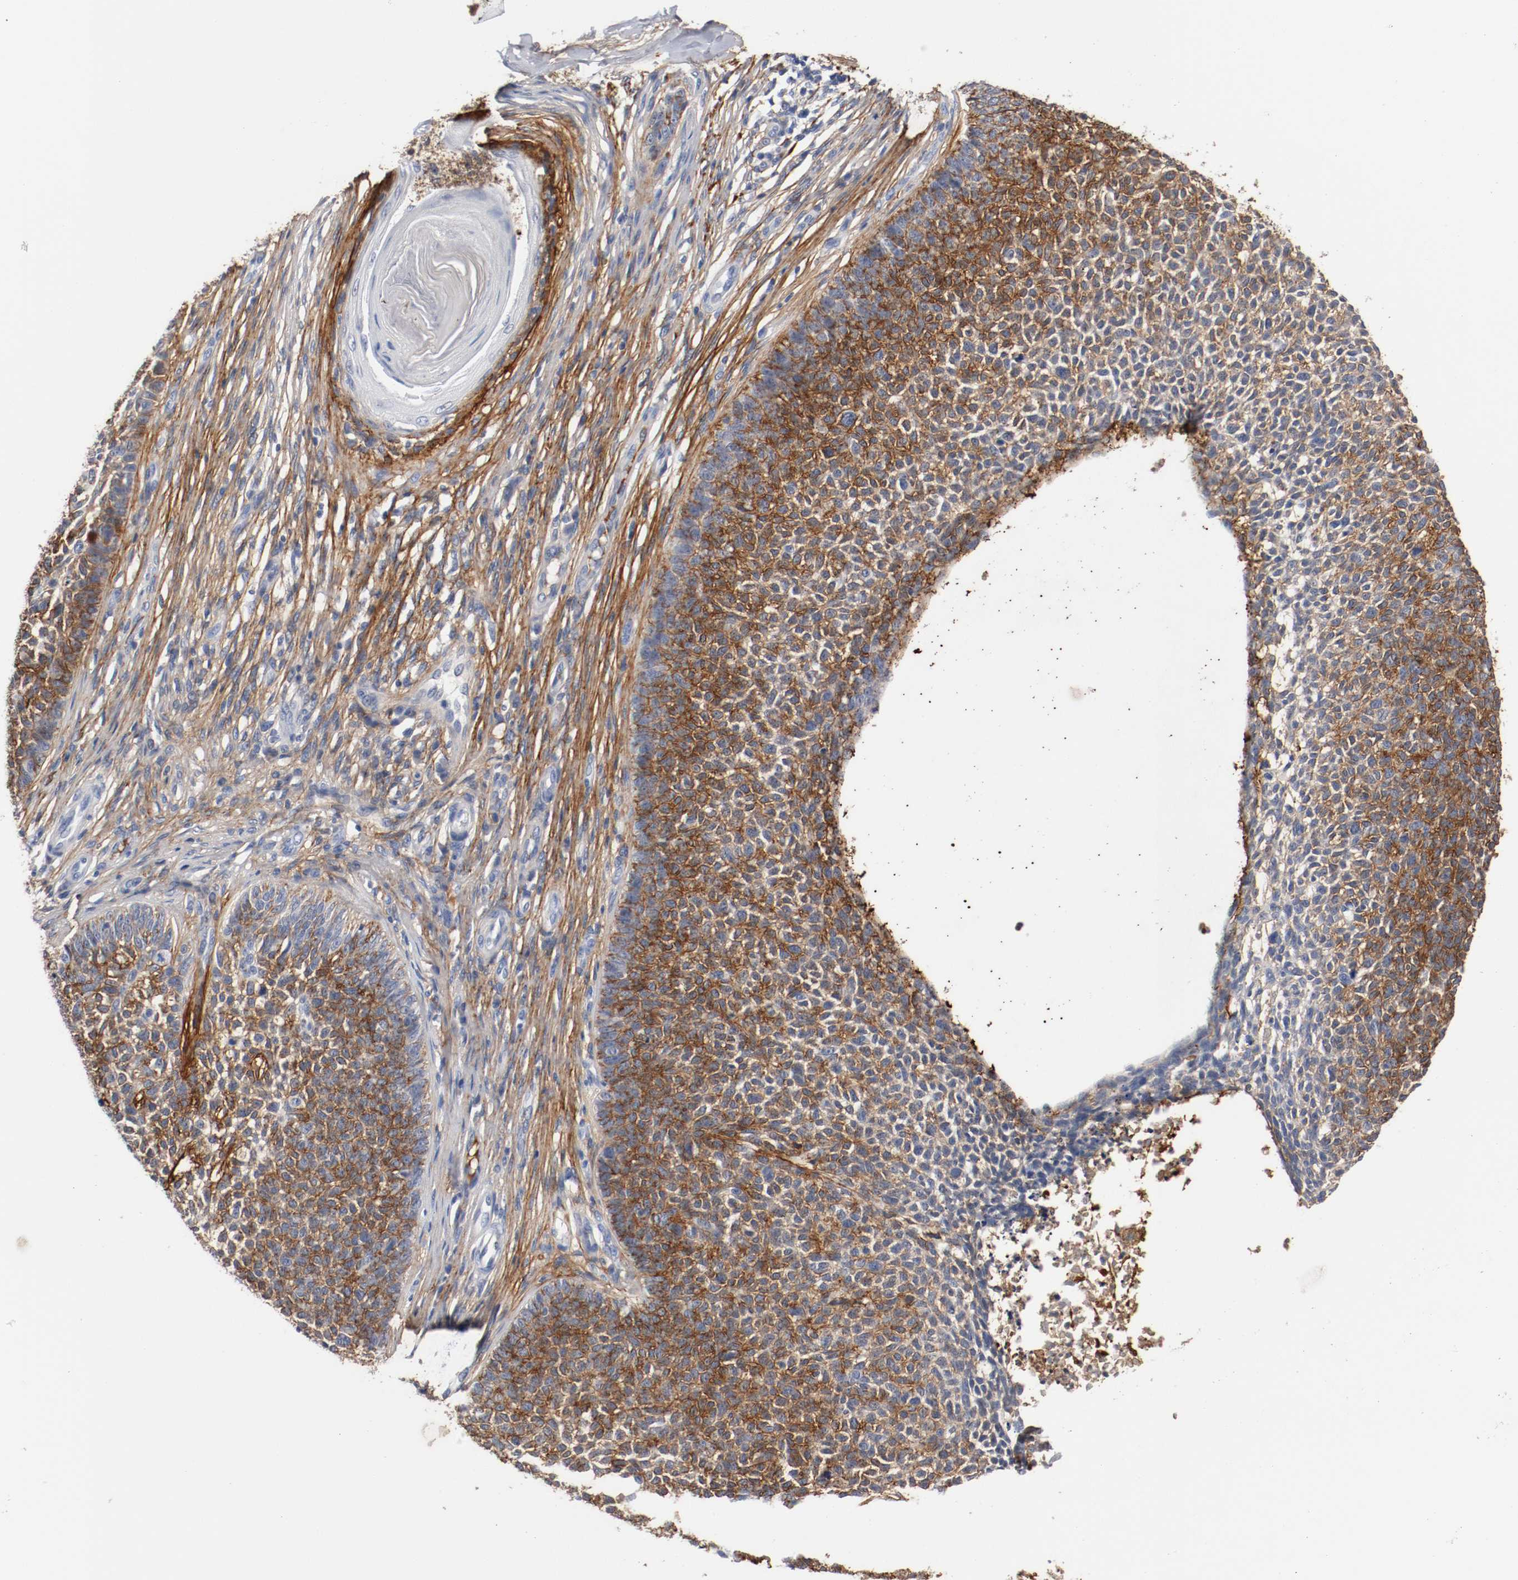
{"staining": {"intensity": "strong", "quantity": ">75%", "location": "cytoplasmic/membranous"}, "tissue": "skin cancer", "cell_type": "Tumor cells", "image_type": "cancer", "snomed": [{"axis": "morphology", "description": "Basal cell carcinoma"}, {"axis": "topography", "description": "Skin"}], "caption": "Human skin cancer stained with a brown dye exhibits strong cytoplasmic/membranous positive staining in approximately >75% of tumor cells.", "gene": "TNC", "patient": {"sex": "female", "age": 84}}